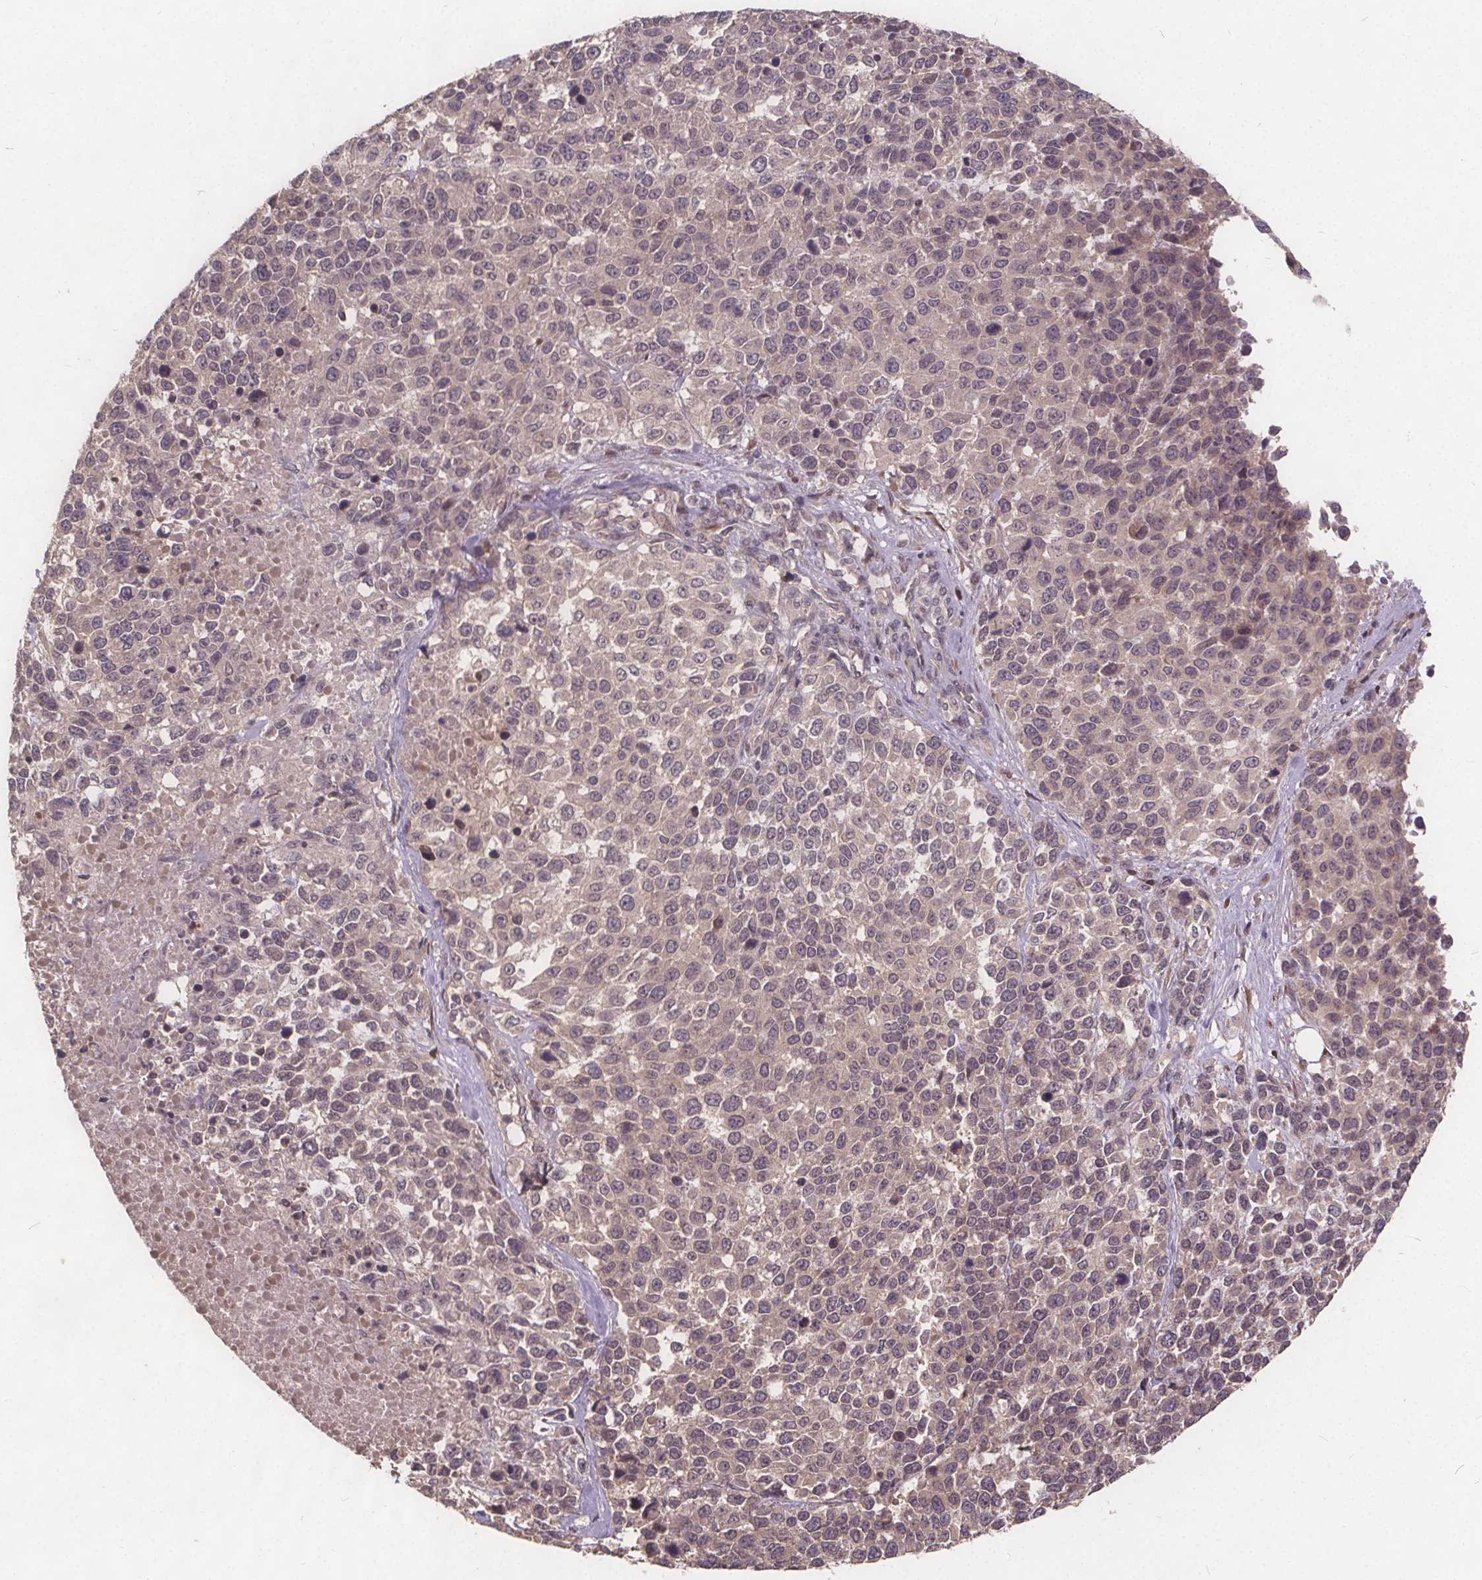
{"staining": {"intensity": "negative", "quantity": "none", "location": "none"}, "tissue": "melanoma", "cell_type": "Tumor cells", "image_type": "cancer", "snomed": [{"axis": "morphology", "description": "Malignant melanoma, Metastatic site"}, {"axis": "topography", "description": "Skin"}], "caption": "There is no significant expression in tumor cells of malignant melanoma (metastatic site).", "gene": "USP9X", "patient": {"sex": "male", "age": 84}}